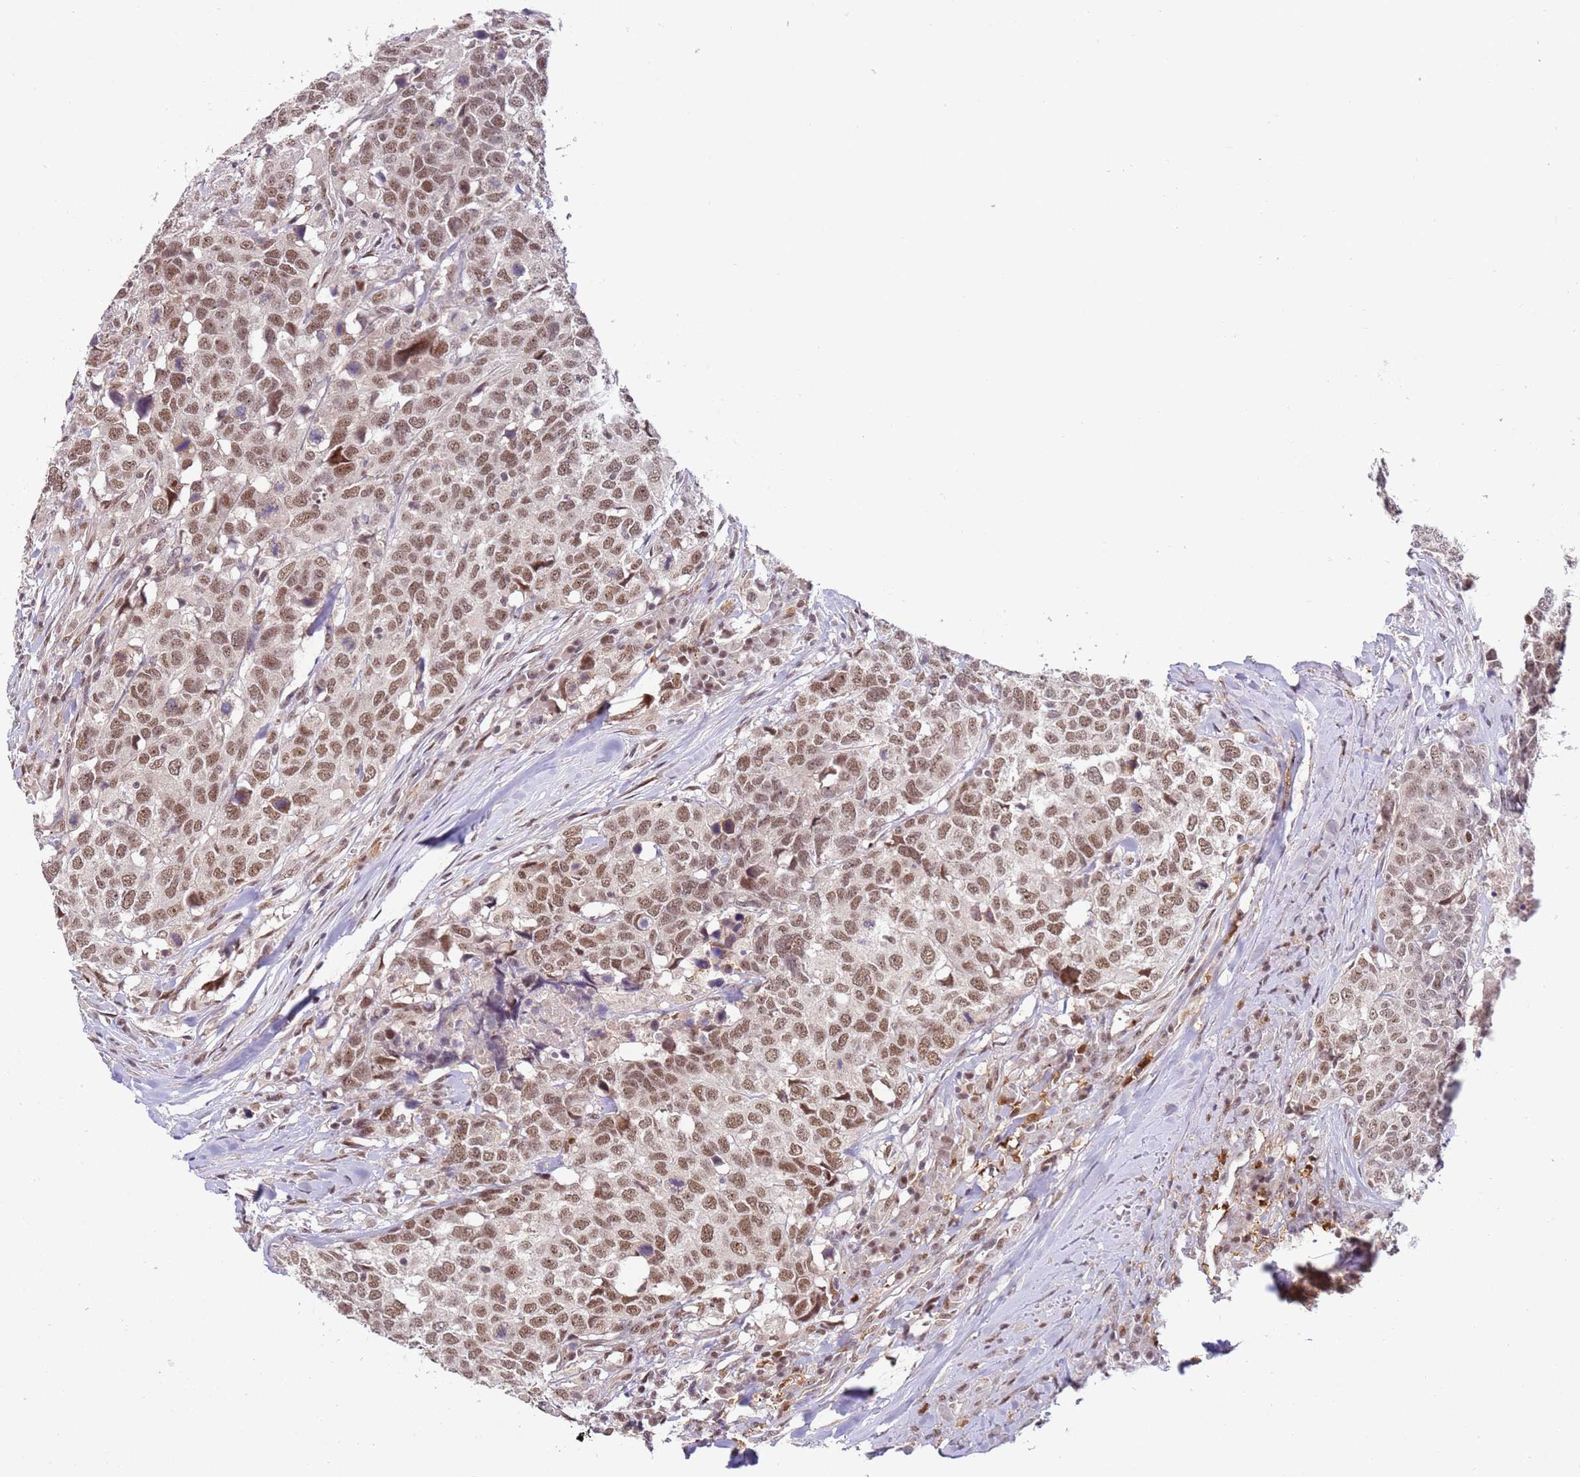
{"staining": {"intensity": "moderate", "quantity": ">75%", "location": "nuclear"}, "tissue": "head and neck cancer", "cell_type": "Tumor cells", "image_type": "cancer", "snomed": [{"axis": "morphology", "description": "Normal tissue, NOS"}, {"axis": "morphology", "description": "Squamous cell carcinoma, NOS"}, {"axis": "topography", "description": "Skeletal muscle"}, {"axis": "topography", "description": "Vascular tissue"}, {"axis": "topography", "description": "Peripheral nerve tissue"}, {"axis": "topography", "description": "Head-Neck"}], "caption": "A micrograph showing moderate nuclear staining in about >75% of tumor cells in head and neck cancer (squamous cell carcinoma), as visualized by brown immunohistochemical staining.", "gene": "LGALSL", "patient": {"sex": "male", "age": 66}}